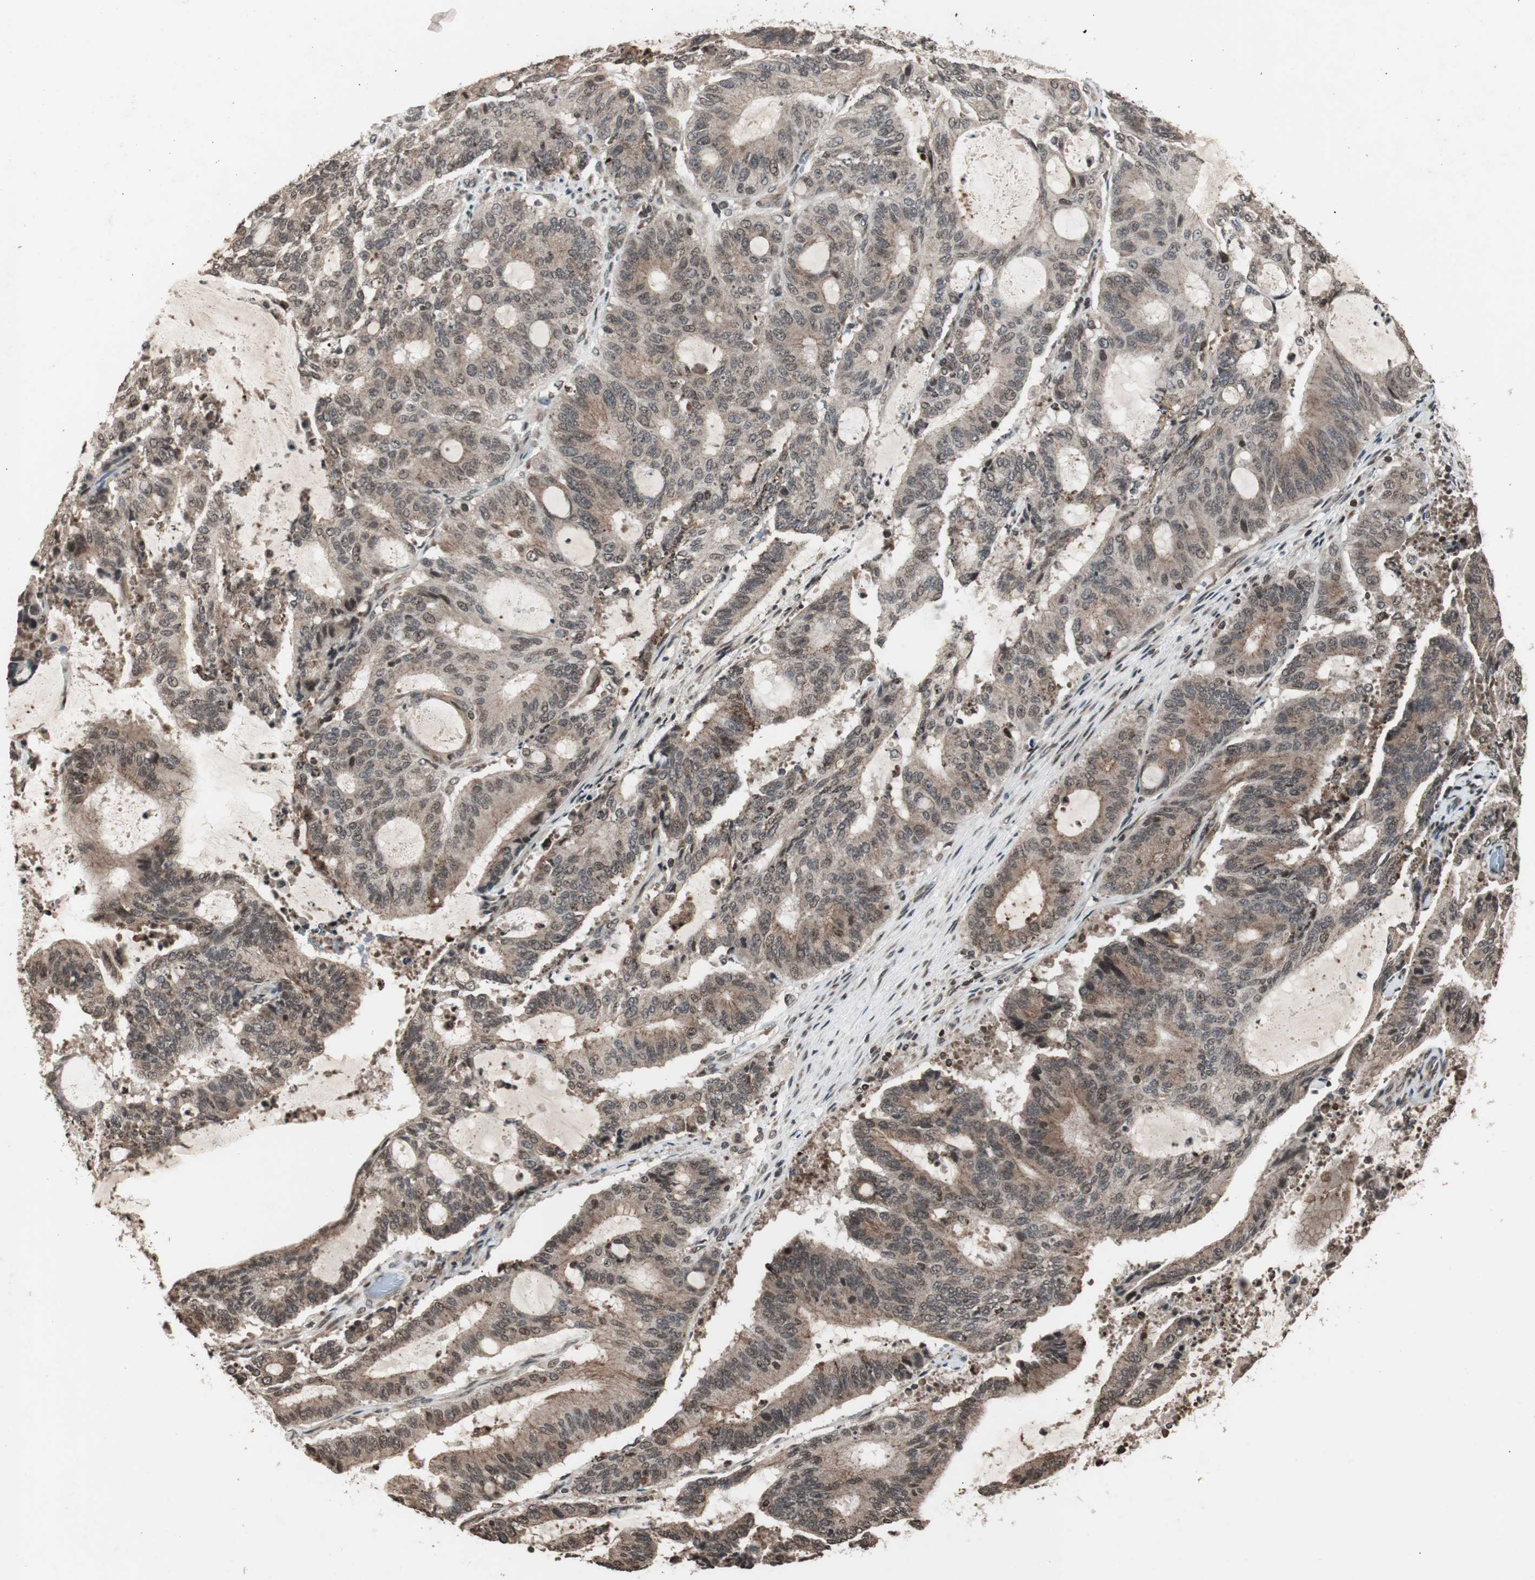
{"staining": {"intensity": "moderate", "quantity": ">75%", "location": "cytoplasmic/membranous"}, "tissue": "liver cancer", "cell_type": "Tumor cells", "image_type": "cancer", "snomed": [{"axis": "morphology", "description": "Cholangiocarcinoma"}, {"axis": "topography", "description": "Liver"}], "caption": "Cholangiocarcinoma (liver) stained with immunohistochemistry (IHC) exhibits moderate cytoplasmic/membranous positivity in approximately >75% of tumor cells. The staining is performed using DAB brown chromogen to label protein expression. The nuclei are counter-stained blue using hematoxylin.", "gene": "ZFC3H1", "patient": {"sex": "female", "age": 73}}